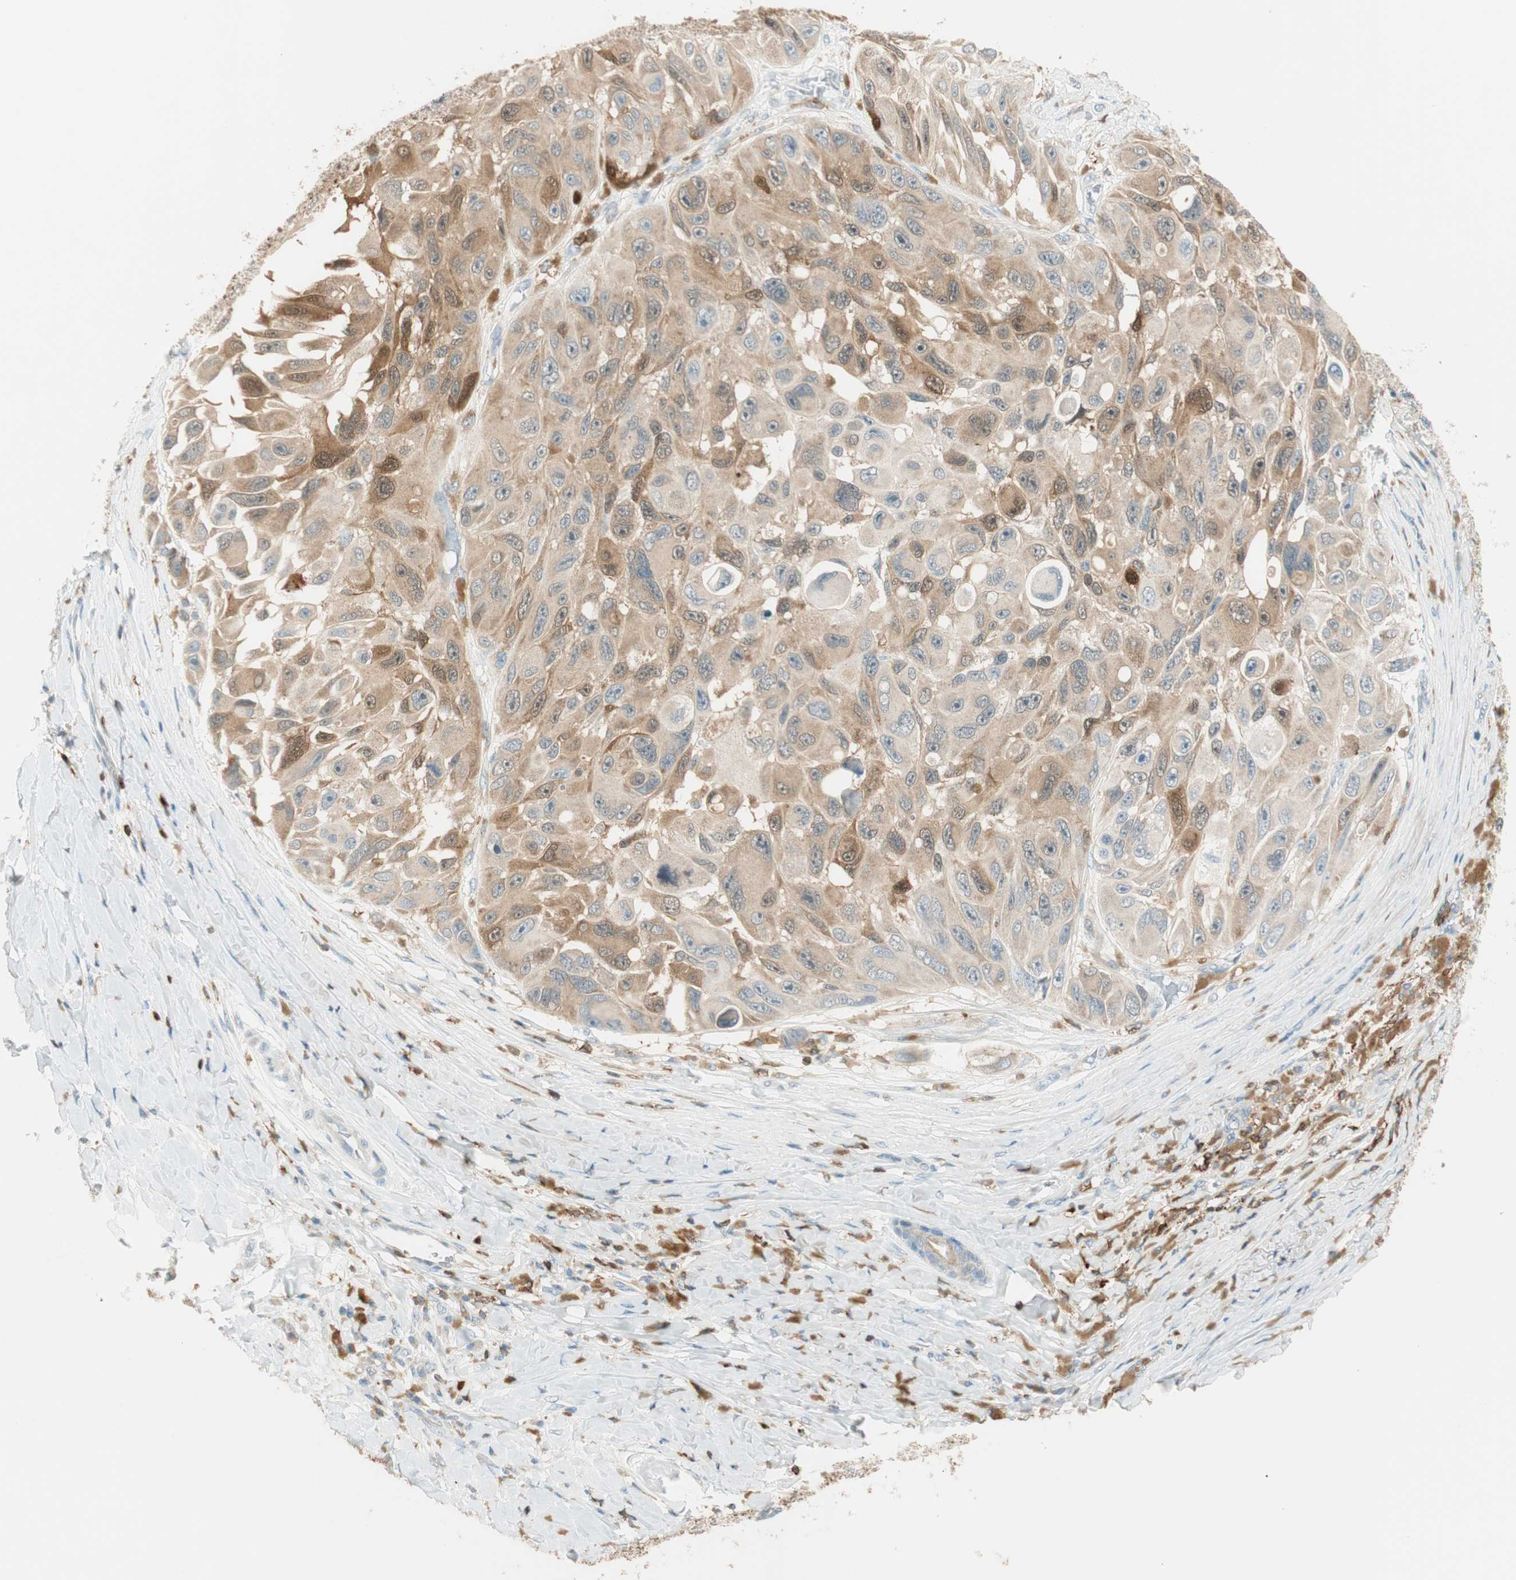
{"staining": {"intensity": "moderate", "quantity": ">75%", "location": "cytoplasmic/membranous"}, "tissue": "melanoma", "cell_type": "Tumor cells", "image_type": "cancer", "snomed": [{"axis": "morphology", "description": "Malignant melanoma, NOS"}, {"axis": "topography", "description": "Skin"}], "caption": "Melanoma stained with DAB (3,3'-diaminobenzidine) immunohistochemistry (IHC) demonstrates medium levels of moderate cytoplasmic/membranous staining in about >75% of tumor cells.", "gene": "HPGD", "patient": {"sex": "female", "age": 73}}